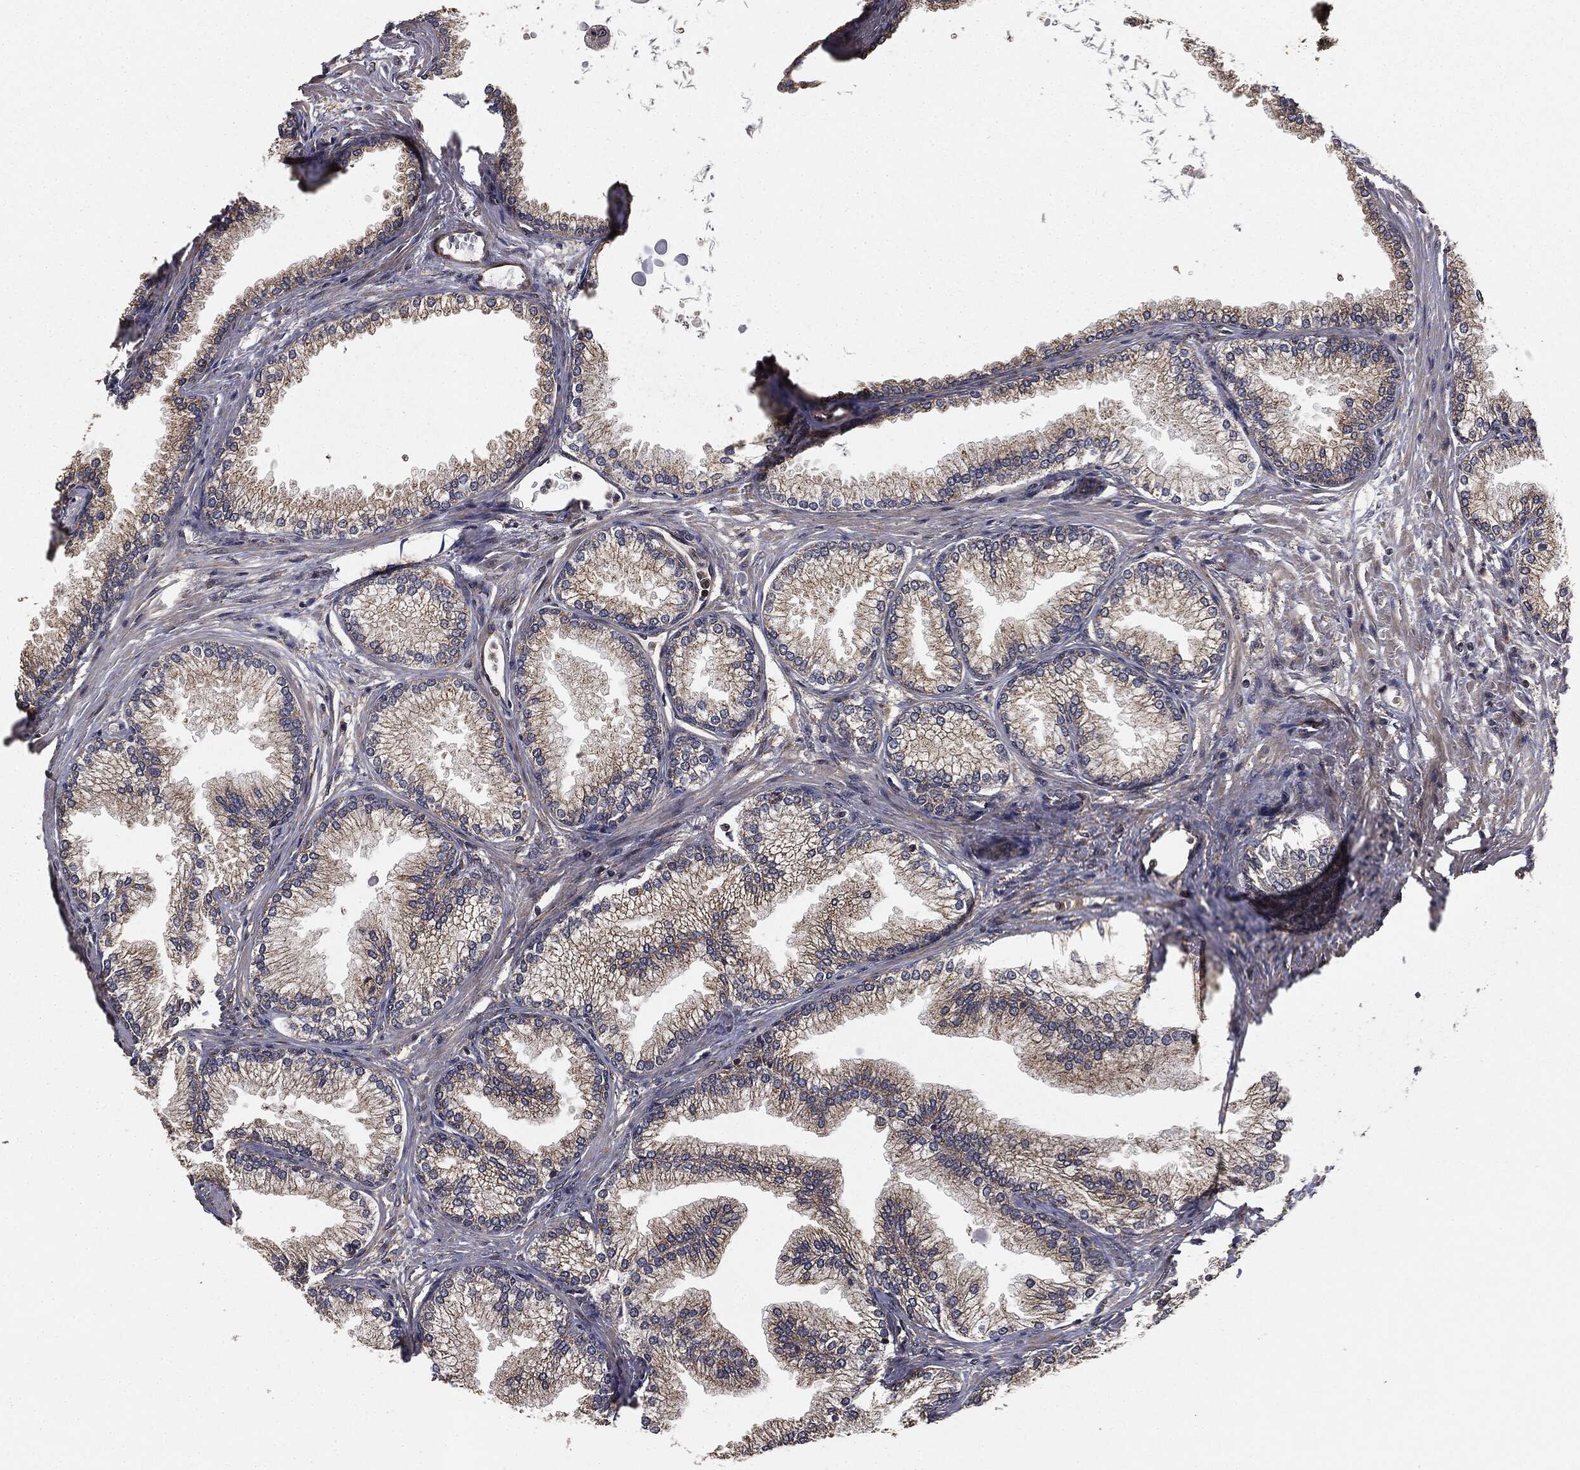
{"staining": {"intensity": "strong", "quantity": ">75%", "location": "cytoplasmic/membranous"}, "tissue": "prostate", "cell_type": "Glandular cells", "image_type": "normal", "snomed": [{"axis": "morphology", "description": "Normal tissue, NOS"}, {"axis": "topography", "description": "Prostate"}], "caption": "Prostate stained with immunohistochemistry demonstrates strong cytoplasmic/membranous expression in about >75% of glandular cells.", "gene": "MIER2", "patient": {"sex": "male", "age": 72}}